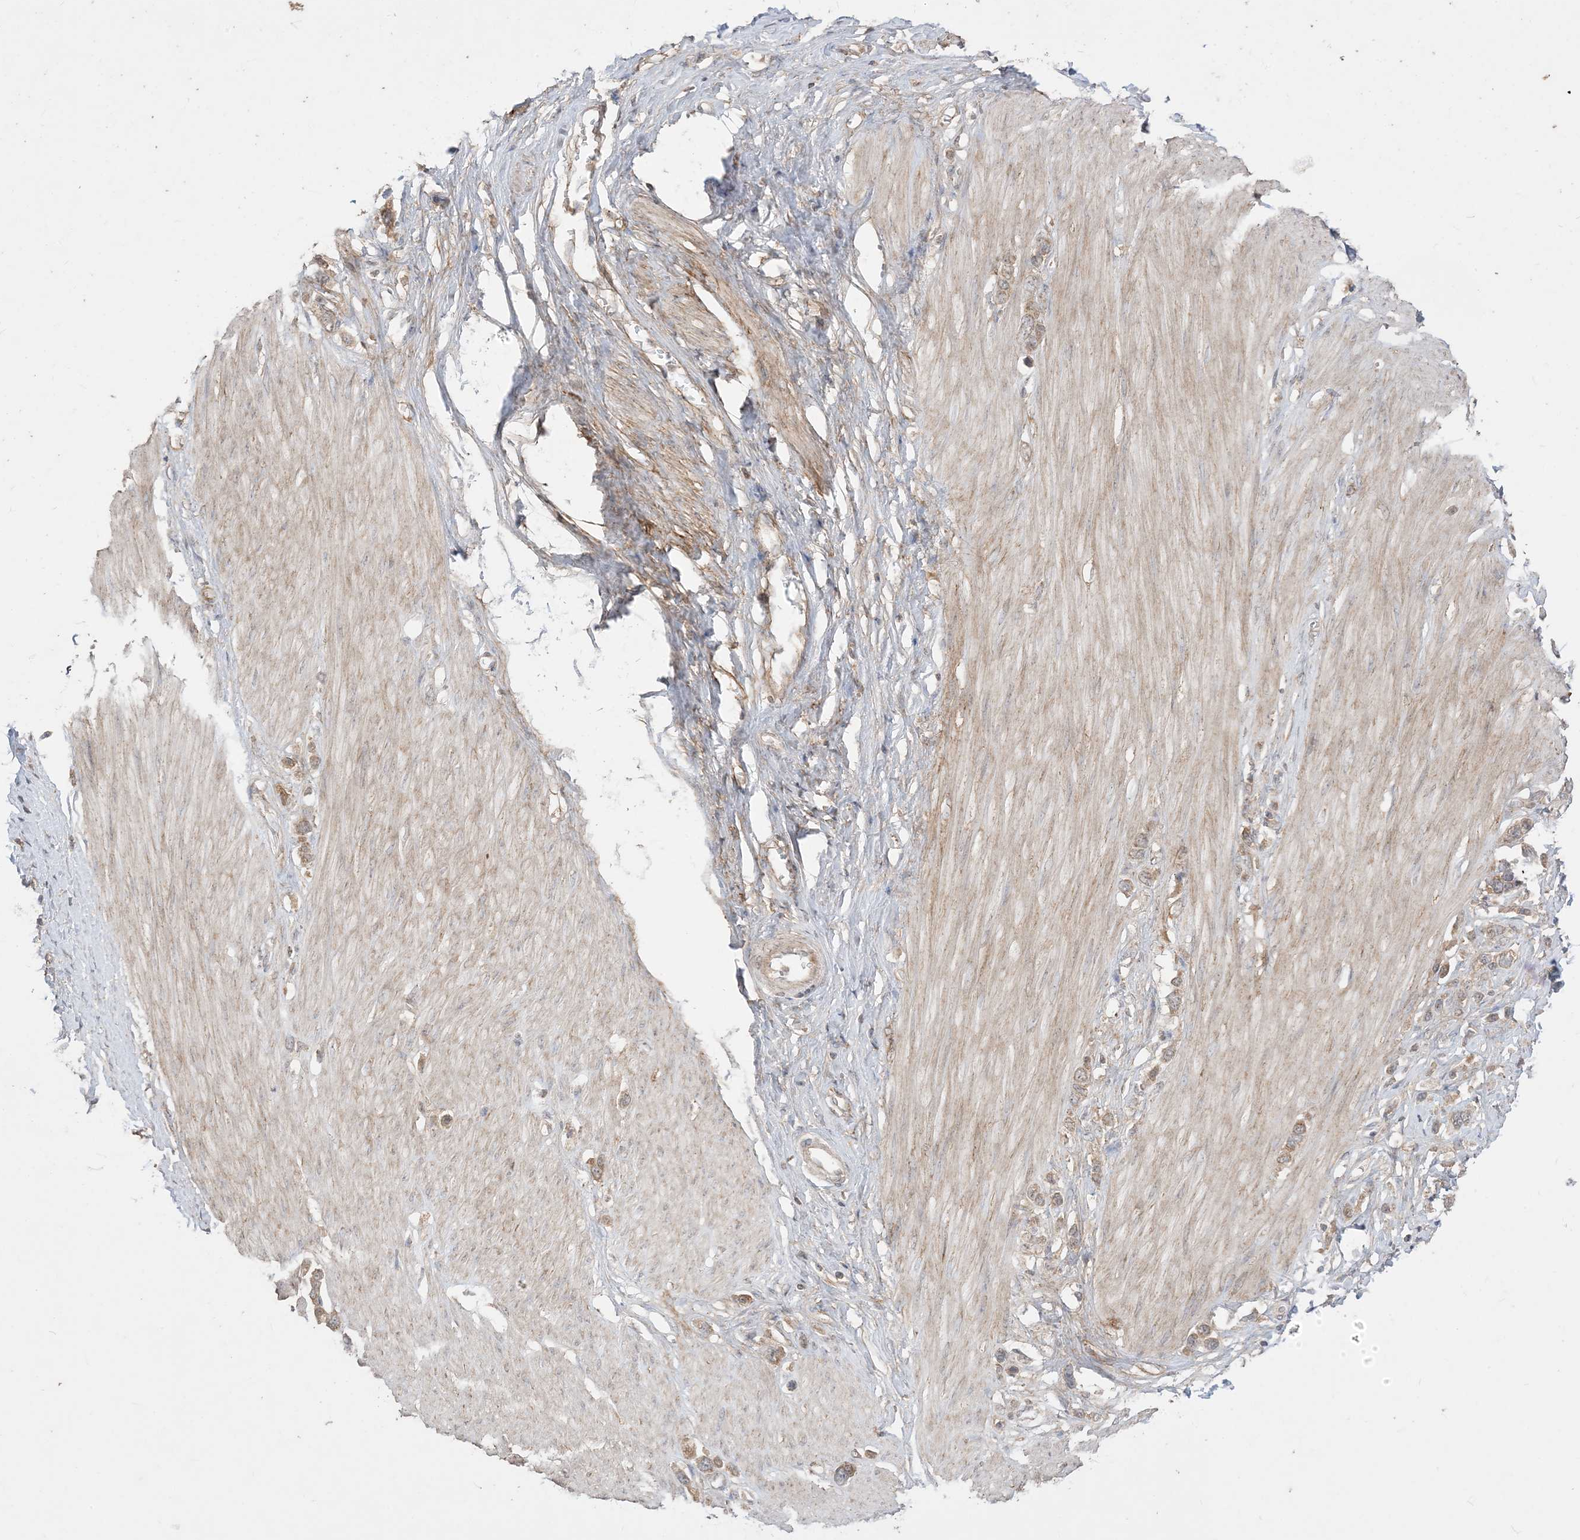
{"staining": {"intensity": "moderate", "quantity": ">75%", "location": "cytoplasmic/membranous"}, "tissue": "stomach cancer", "cell_type": "Tumor cells", "image_type": "cancer", "snomed": [{"axis": "morphology", "description": "Adenocarcinoma, NOS"}, {"axis": "topography", "description": "Stomach"}], "caption": "Human stomach adenocarcinoma stained with a brown dye displays moderate cytoplasmic/membranous positive expression in about >75% of tumor cells.", "gene": "SIRT3", "patient": {"sex": "female", "age": 65}}